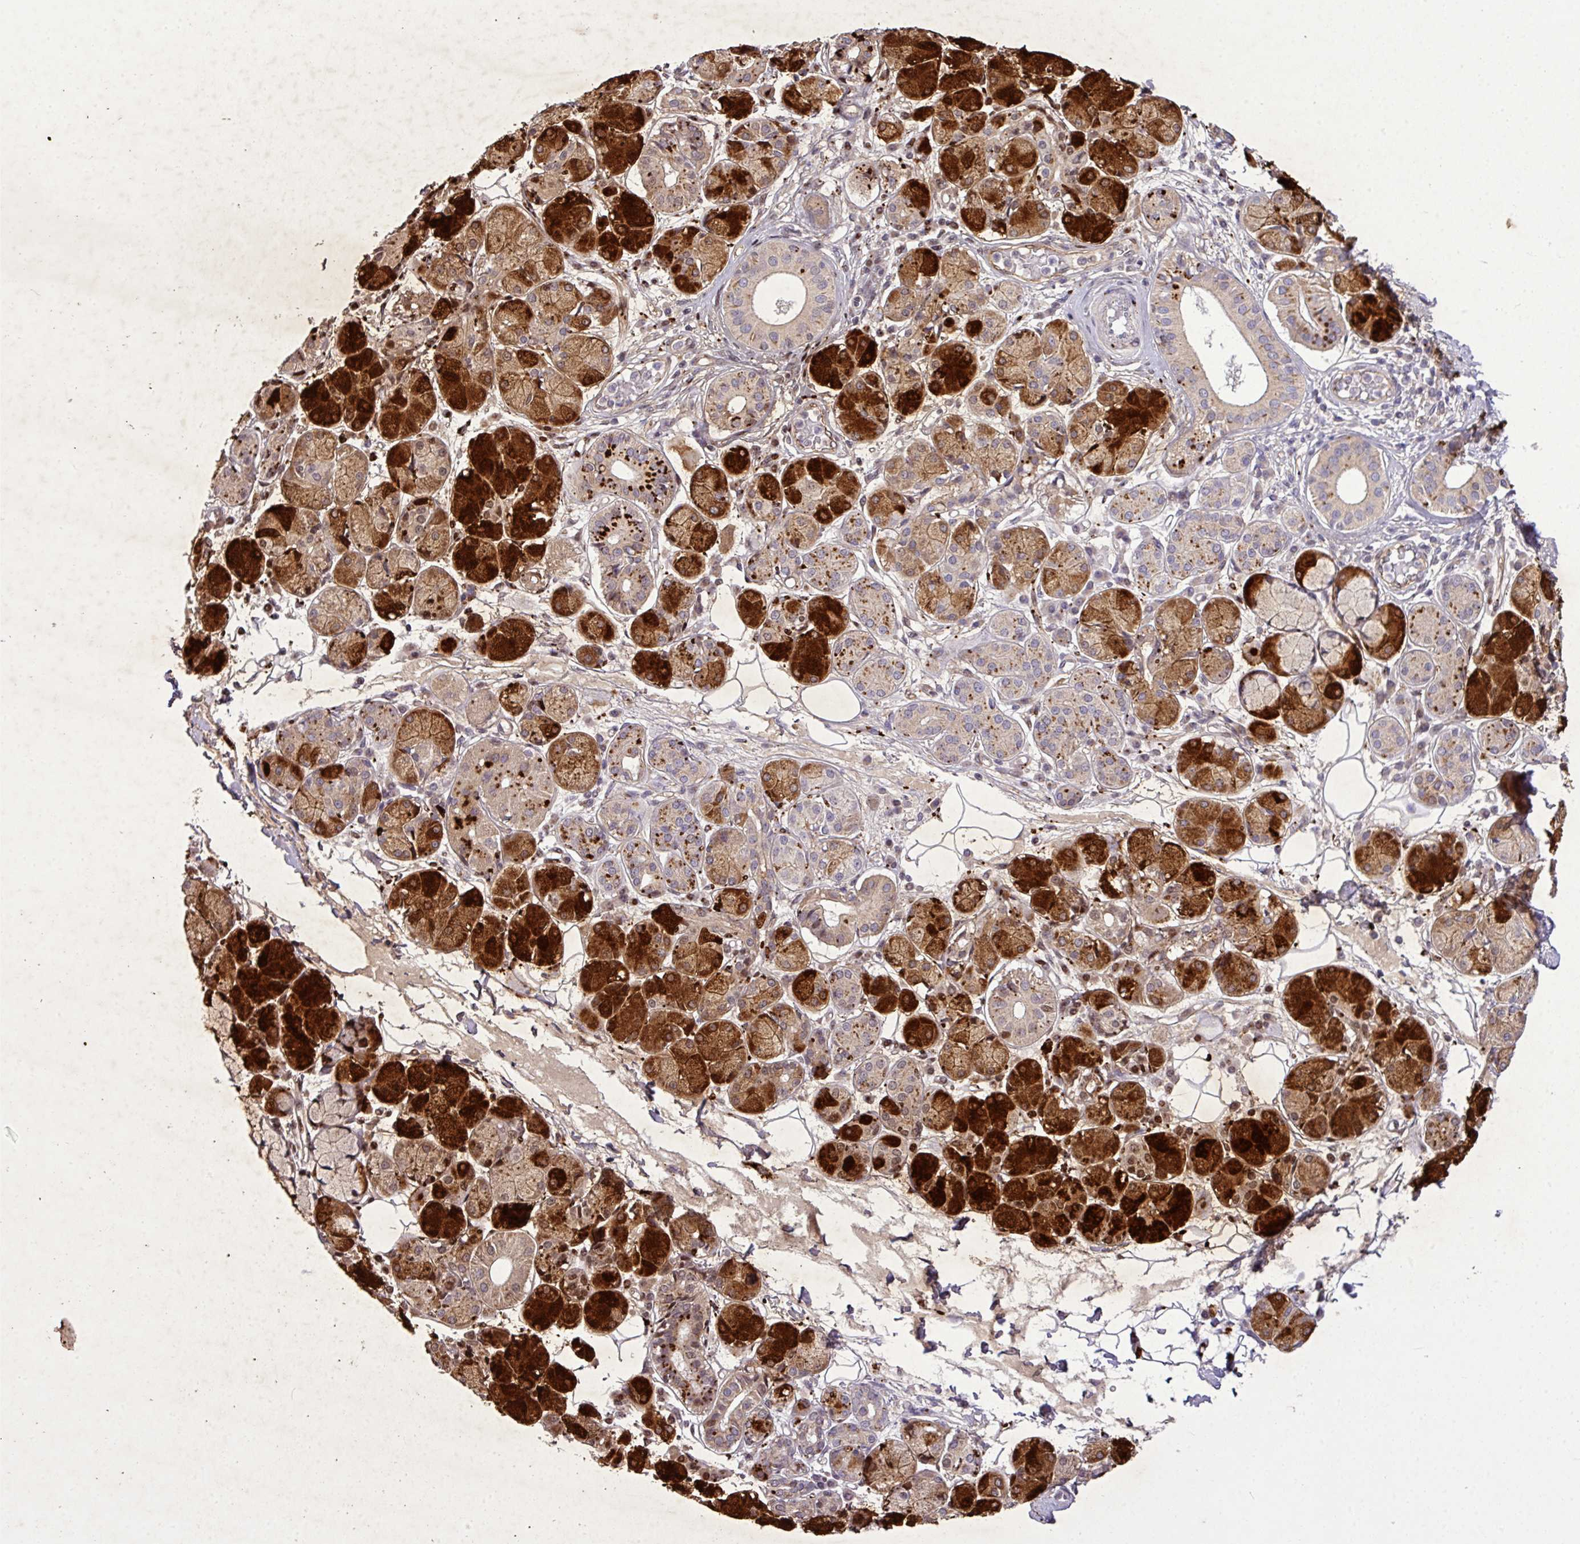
{"staining": {"intensity": "strong", "quantity": "25%-75%", "location": "cytoplasmic/membranous"}, "tissue": "salivary gland", "cell_type": "Glandular cells", "image_type": "normal", "snomed": [{"axis": "morphology", "description": "Squamous cell carcinoma, NOS"}, {"axis": "topography", "description": "Skin"}, {"axis": "topography", "description": "Head-Neck"}], "caption": "This is a photomicrograph of IHC staining of benign salivary gland, which shows strong staining in the cytoplasmic/membranous of glandular cells.", "gene": "XIAP", "patient": {"sex": "male", "age": 80}}